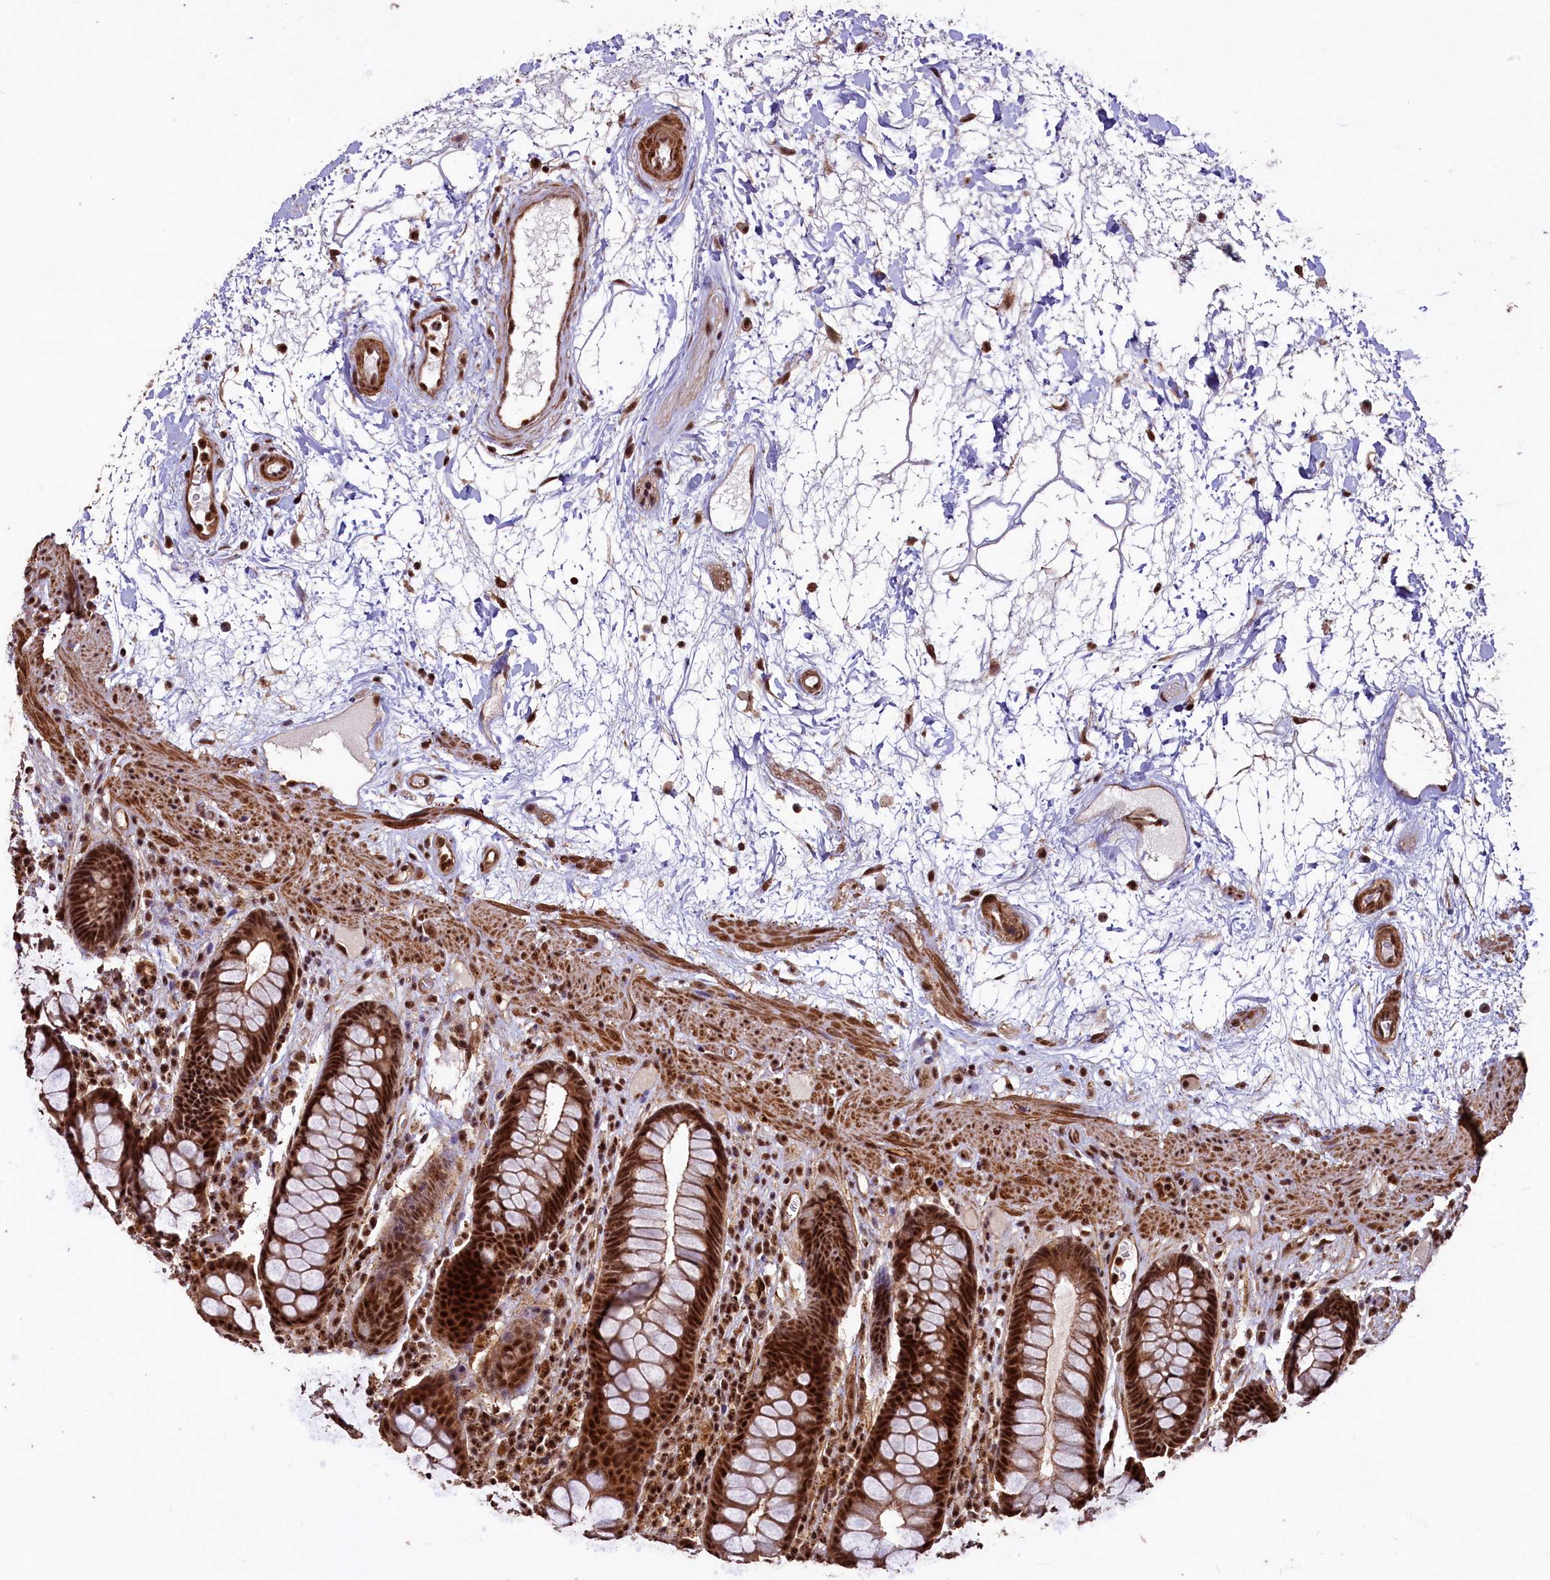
{"staining": {"intensity": "strong", "quantity": ">75%", "location": "cytoplasmic/membranous,nuclear"}, "tissue": "rectum", "cell_type": "Glandular cells", "image_type": "normal", "snomed": [{"axis": "morphology", "description": "Normal tissue, NOS"}, {"axis": "topography", "description": "Rectum"}], "caption": "High-power microscopy captured an IHC micrograph of benign rectum, revealing strong cytoplasmic/membranous,nuclear expression in about >75% of glandular cells.", "gene": "SFSWAP", "patient": {"sex": "male", "age": 64}}